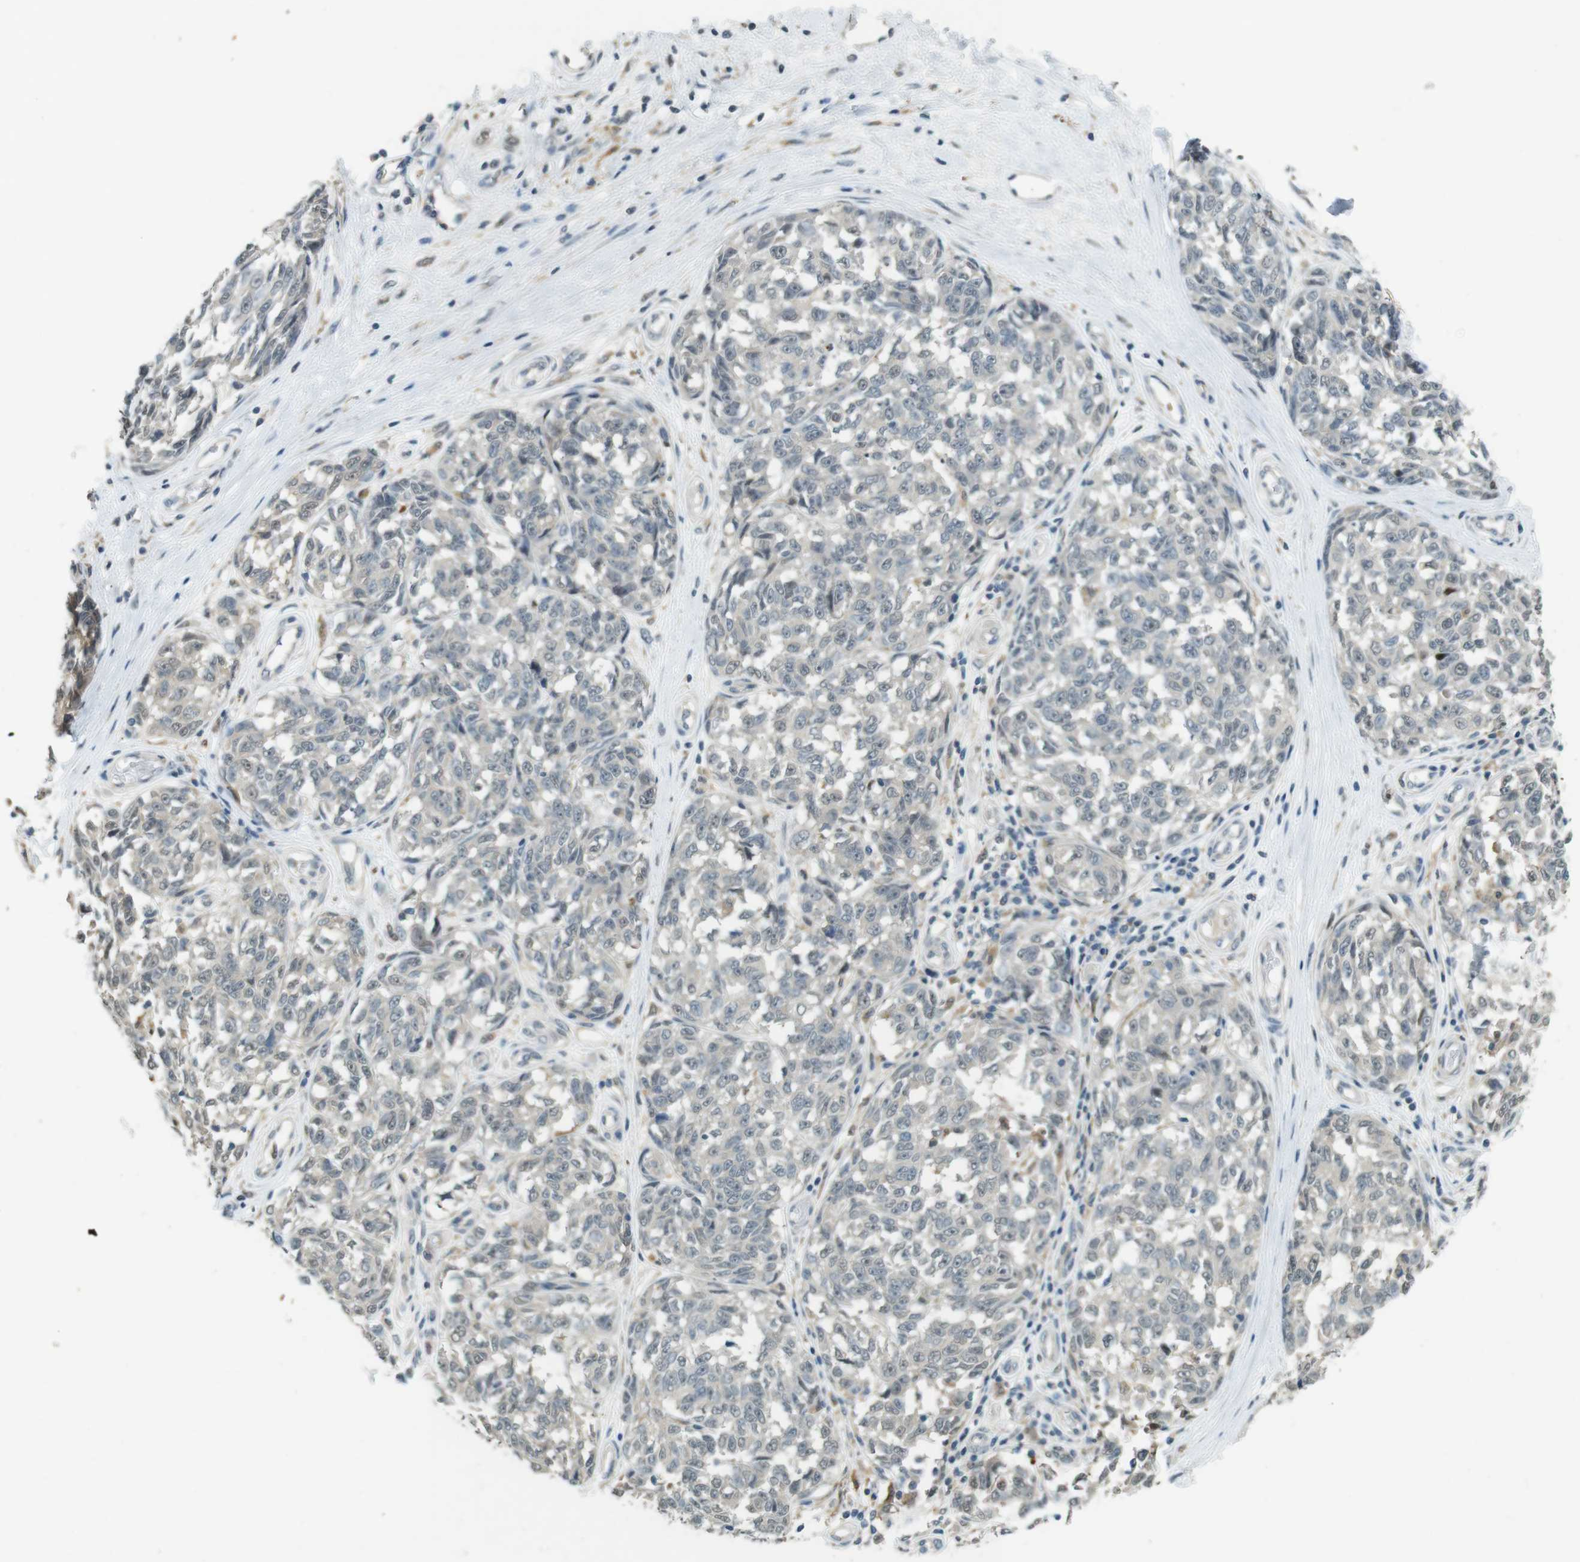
{"staining": {"intensity": "weak", "quantity": "<25%", "location": "nuclear"}, "tissue": "melanoma", "cell_type": "Tumor cells", "image_type": "cancer", "snomed": [{"axis": "morphology", "description": "Malignant melanoma, NOS"}, {"axis": "topography", "description": "Skin"}], "caption": "Melanoma was stained to show a protein in brown. There is no significant staining in tumor cells.", "gene": "CDK14", "patient": {"sex": "female", "age": 64}}